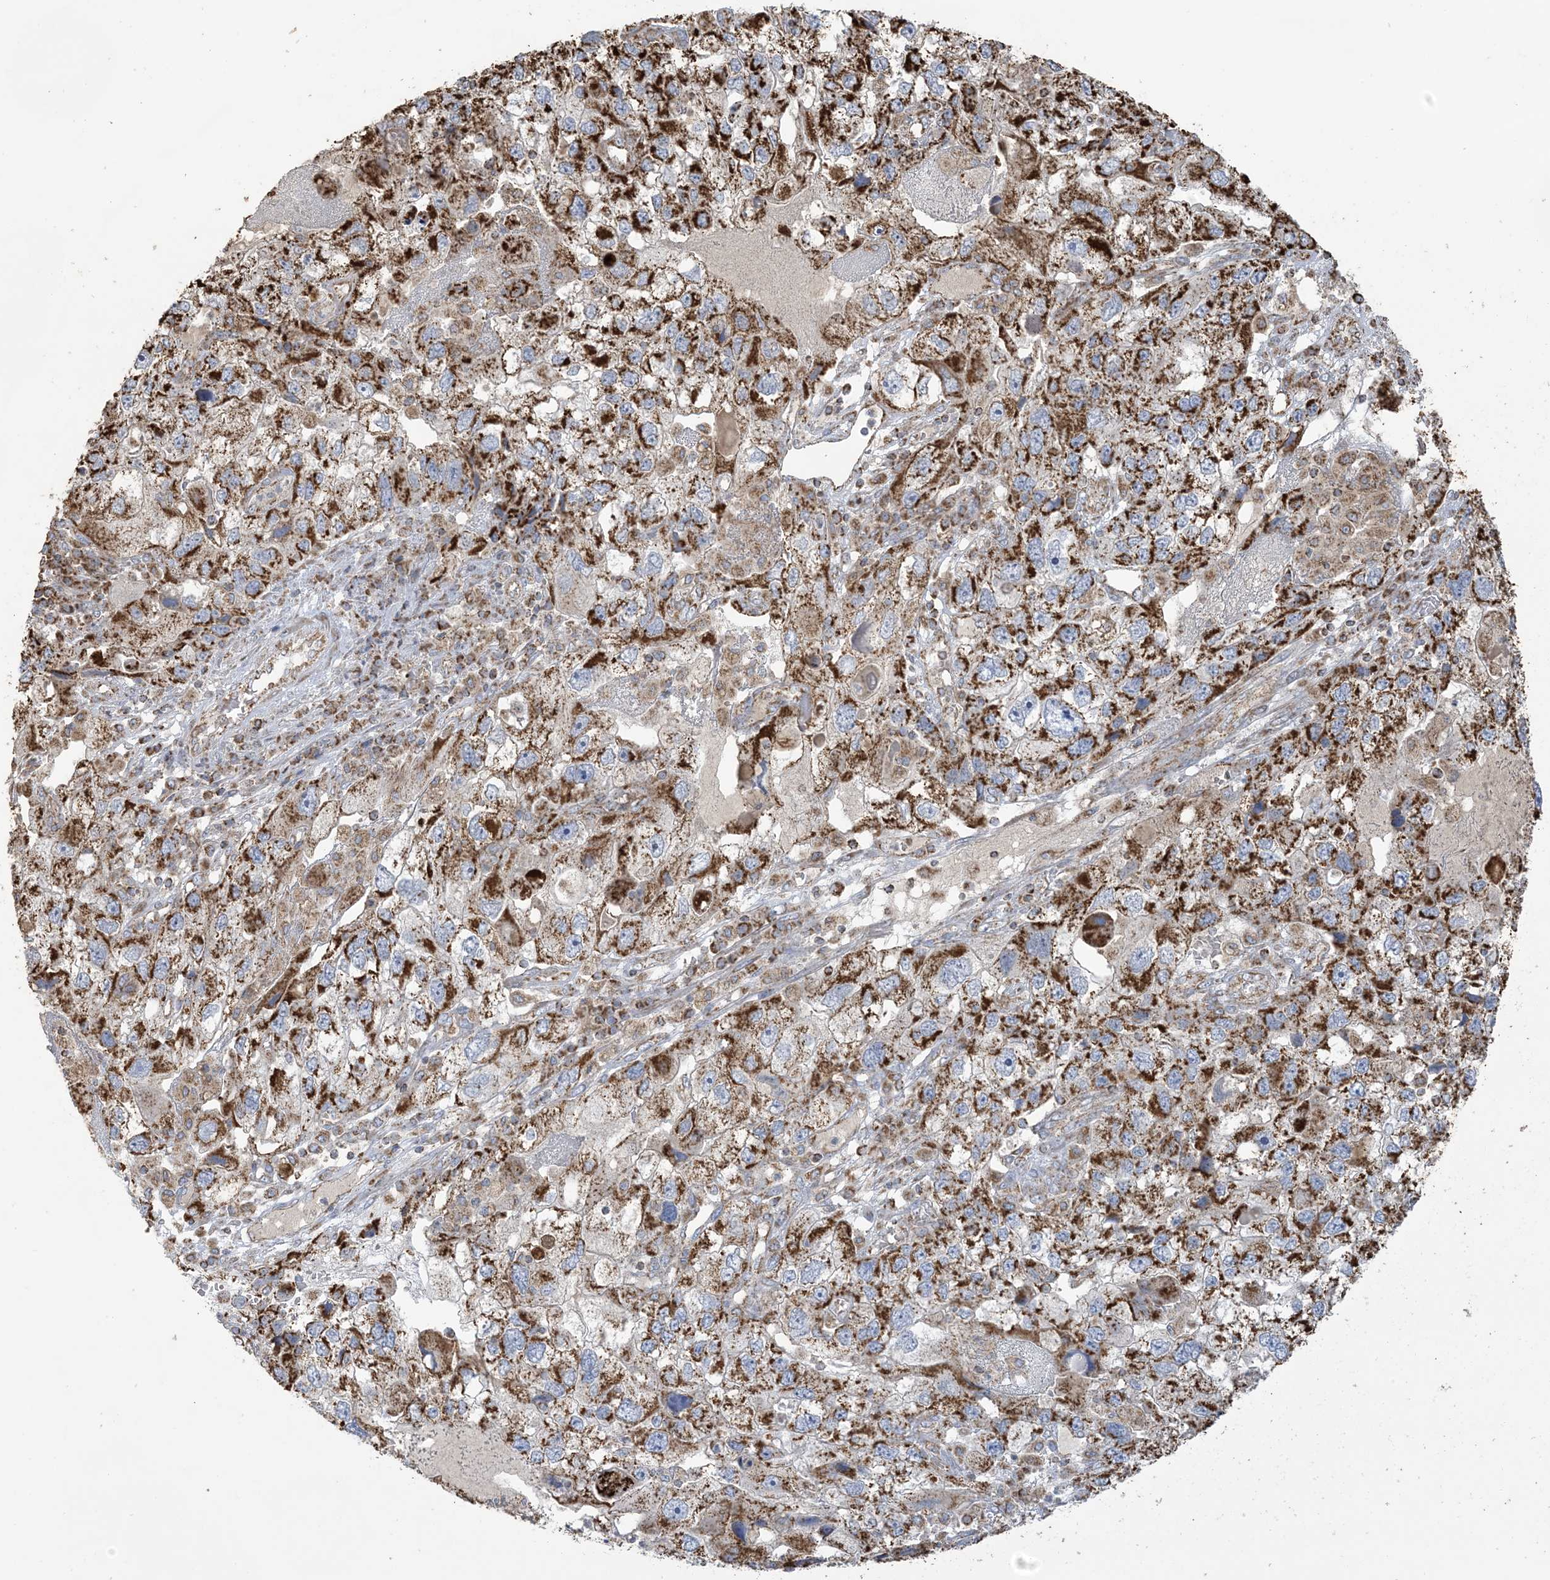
{"staining": {"intensity": "moderate", "quantity": ">75%", "location": "cytoplasmic/membranous"}, "tissue": "endometrial cancer", "cell_type": "Tumor cells", "image_type": "cancer", "snomed": [{"axis": "morphology", "description": "Adenocarcinoma, NOS"}, {"axis": "topography", "description": "Endometrium"}], "caption": "A brown stain labels moderate cytoplasmic/membranous expression of a protein in human adenocarcinoma (endometrial) tumor cells.", "gene": "AGA", "patient": {"sex": "female", "age": 49}}